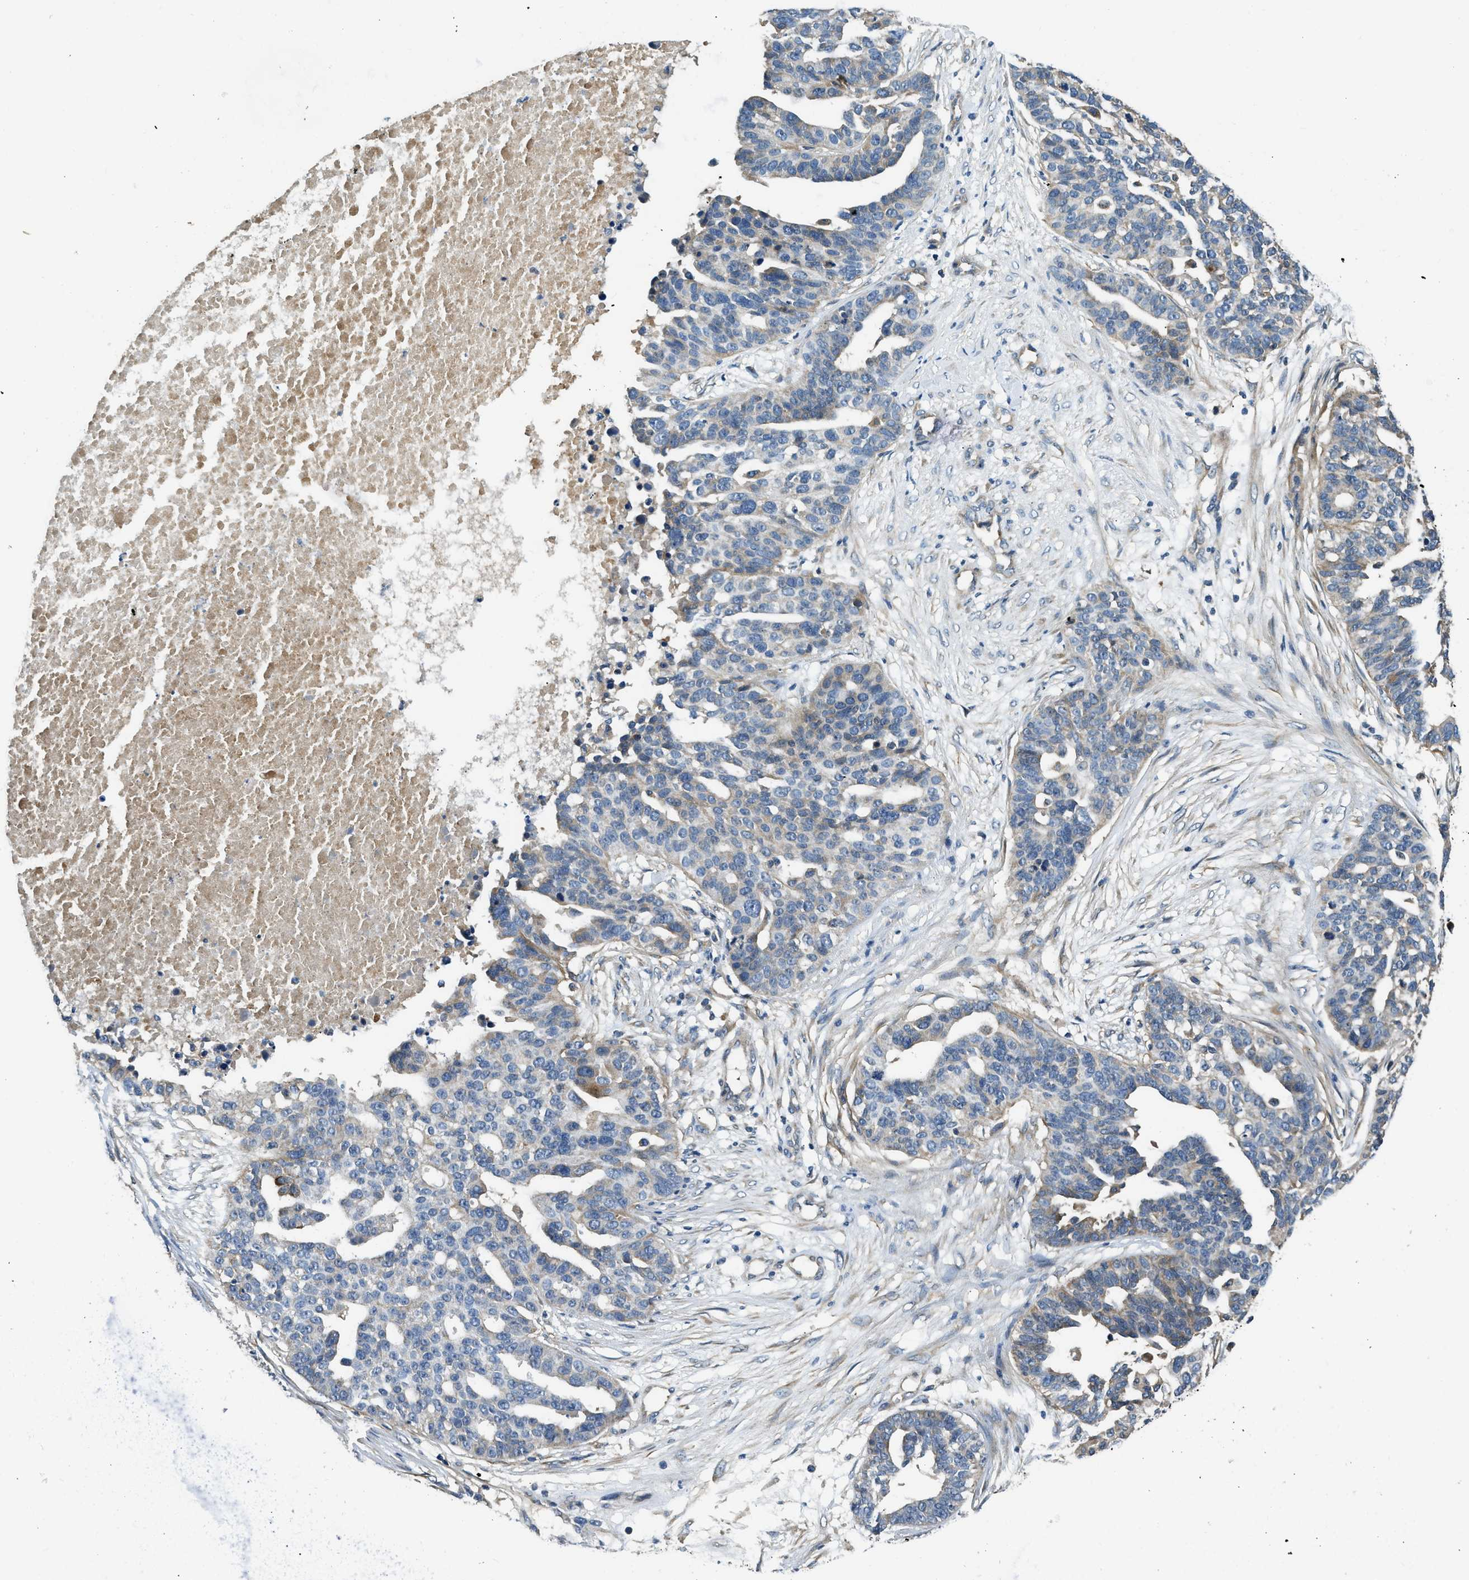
{"staining": {"intensity": "weak", "quantity": "25%-75%", "location": "cytoplasmic/membranous"}, "tissue": "ovarian cancer", "cell_type": "Tumor cells", "image_type": "cancer", "snomed": [{"axis": "morphology", "description": "Cystadenocarcinoma, serous, NOS"}, {"axis": "topography", "description": "Ovary"}], "caption": "Weak cytoplasmic/membranous protein expression is present in approximately 25%-75% of tumor cells in ovarian cancer (serous cystadenocarcinoma).", "gene": "IL3RA", "patient": {"sex": "female", "age": 59}}